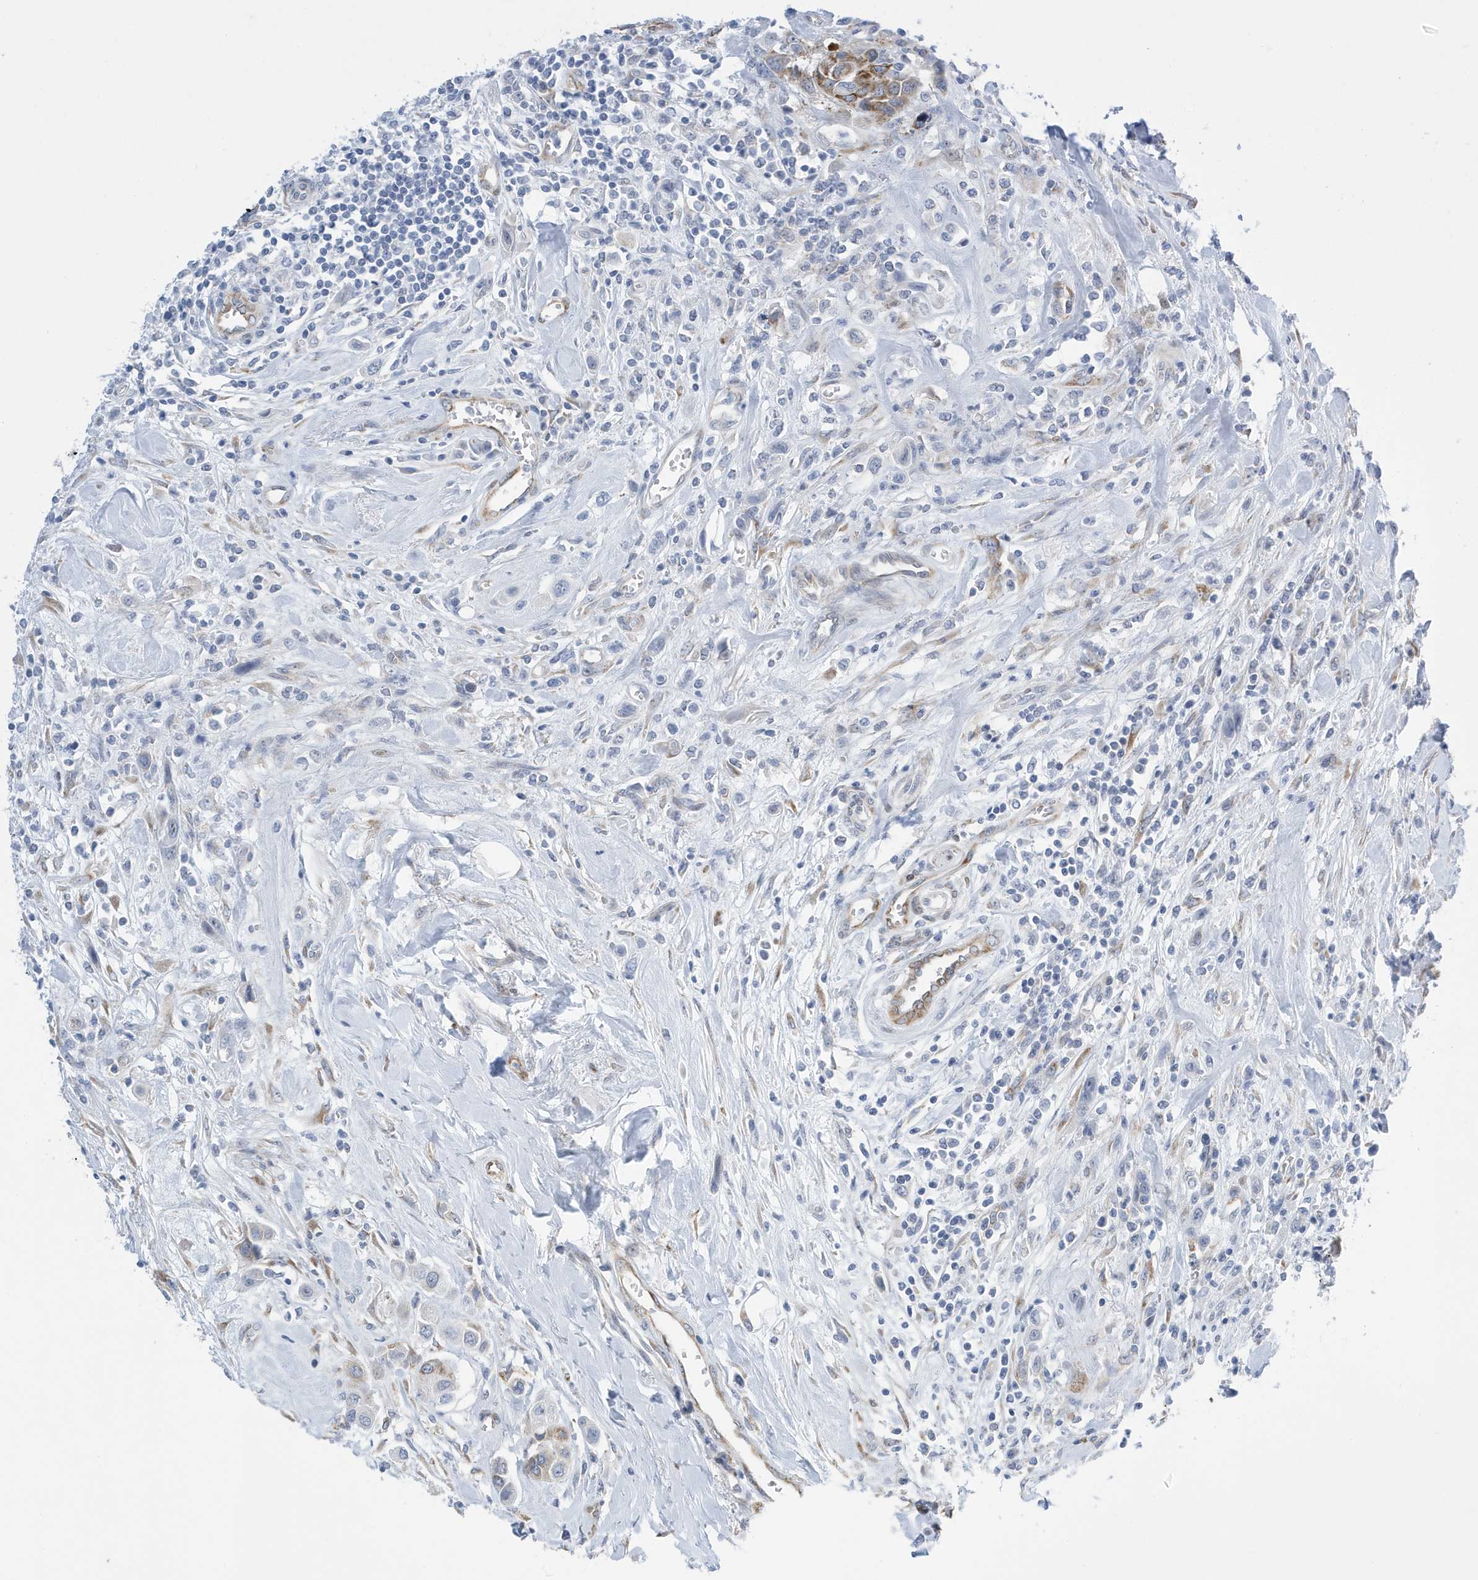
{"staining": {"intensity": "negative", "quantity": "none", "location": "none"}, "tissue": "urothelial cancer", "cell_type": "Tumor cells", "image_type": "cancer", "snomed": [{"axis": "morphology", "description": "Urothelial carcinoma, High grade"}, {"axis": "topography", "description": "Urinary bladder"}], "caption": "High-grade urothelial carcinoma stained for a protein using immunohistochemistry (IHC) exhibits no expression tumor cells.", "gene": "SEMA3F", "patient": {"sex": "male", "age": 50}}